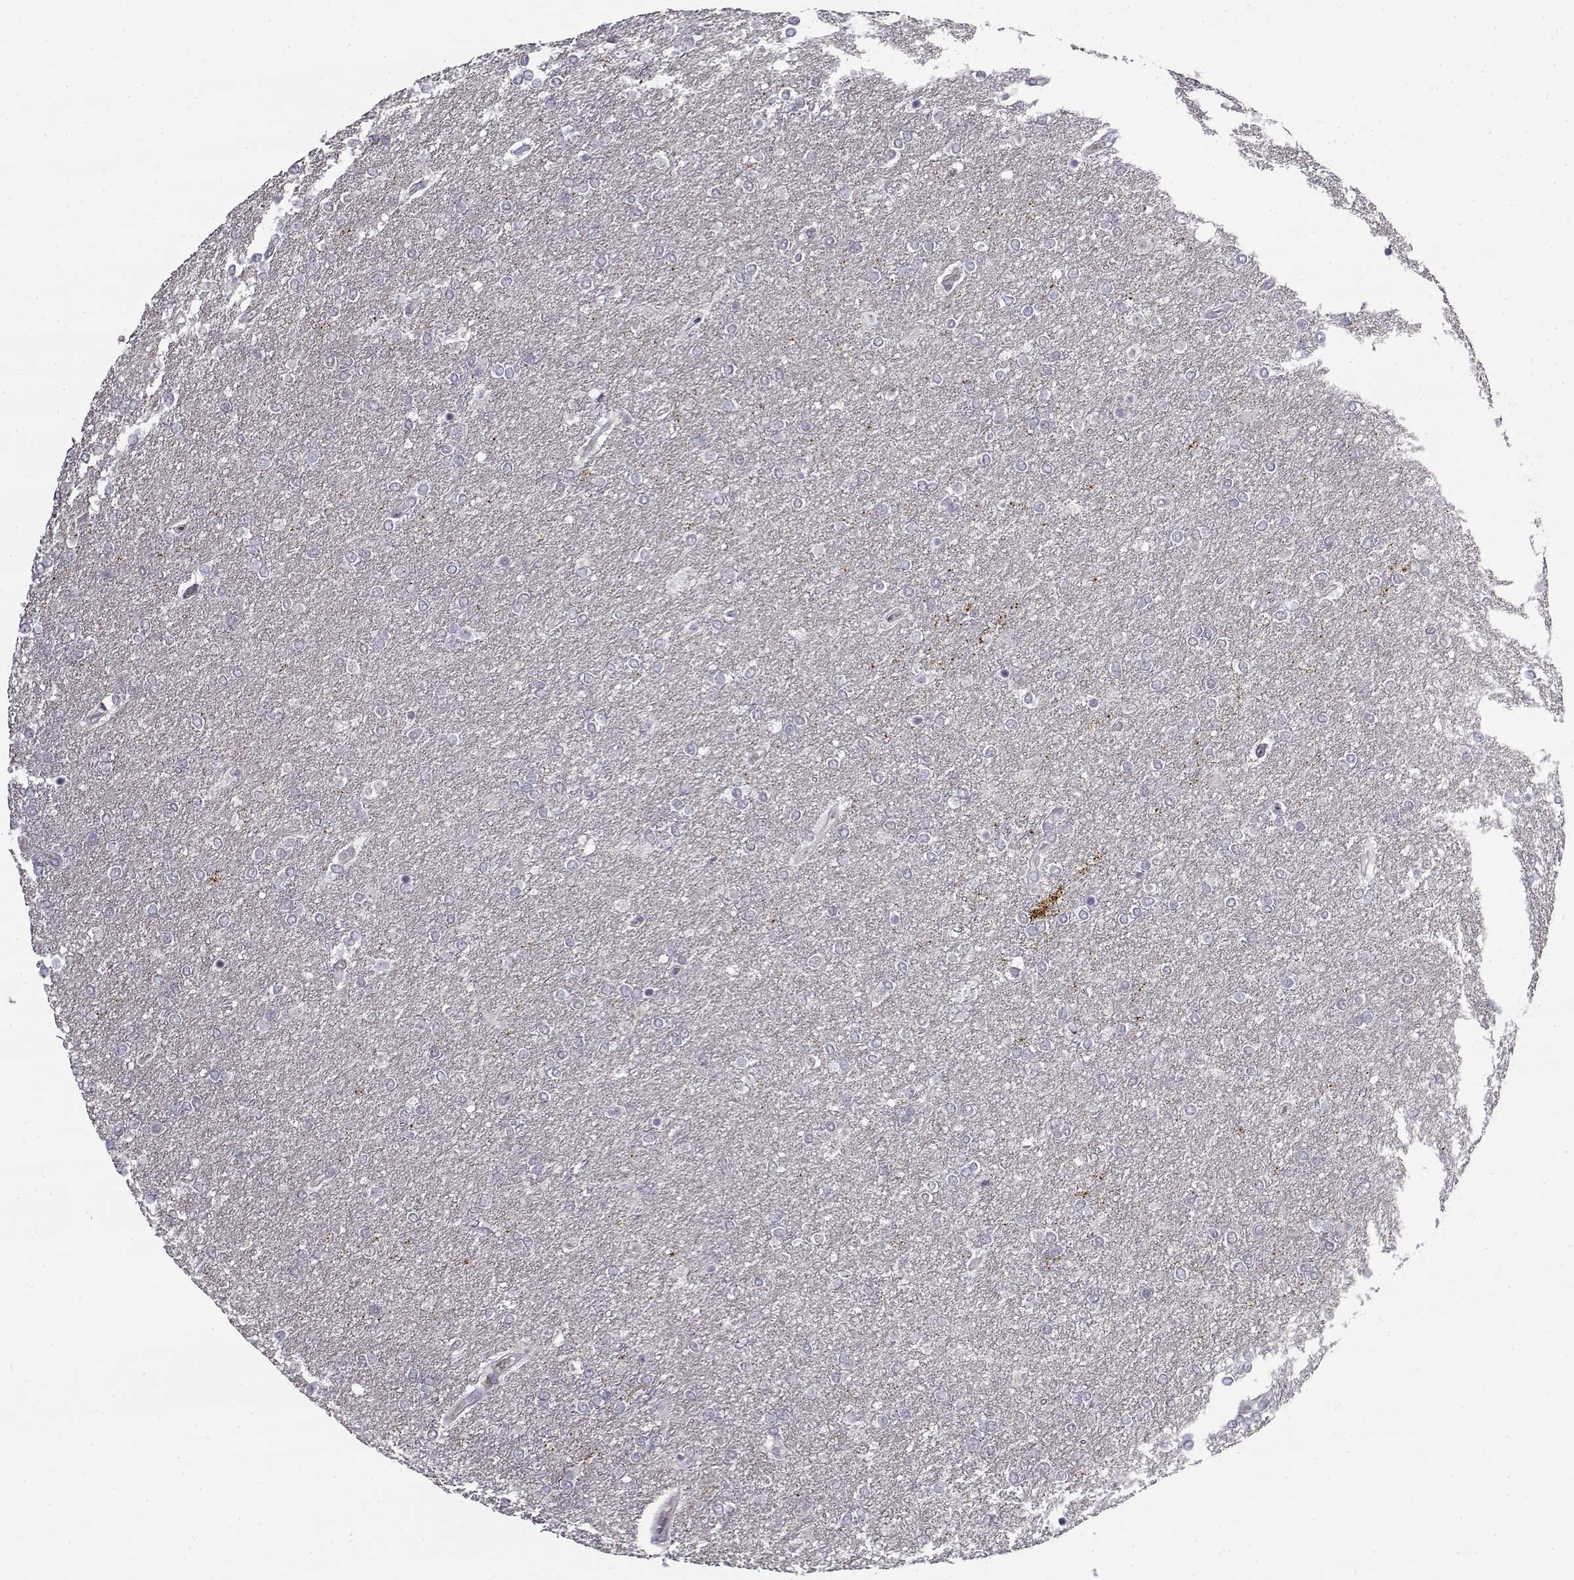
{"staining": {"intensity": "negative", "quantity": "none", "location": "none"}, "tissue": "glioma", "cell_type": "Tumor cells", "image_type": "cancer", "snomed": [{"axis": "morphology", "description": "Glioma, malignant, High grade"}, {"axis": "topography", "description": "Brain"}], "caption": "Tumor cells show no significant protein staining in glioma.", "gene": "SNCA", "patient": {"sex": "female", "age": 61}}